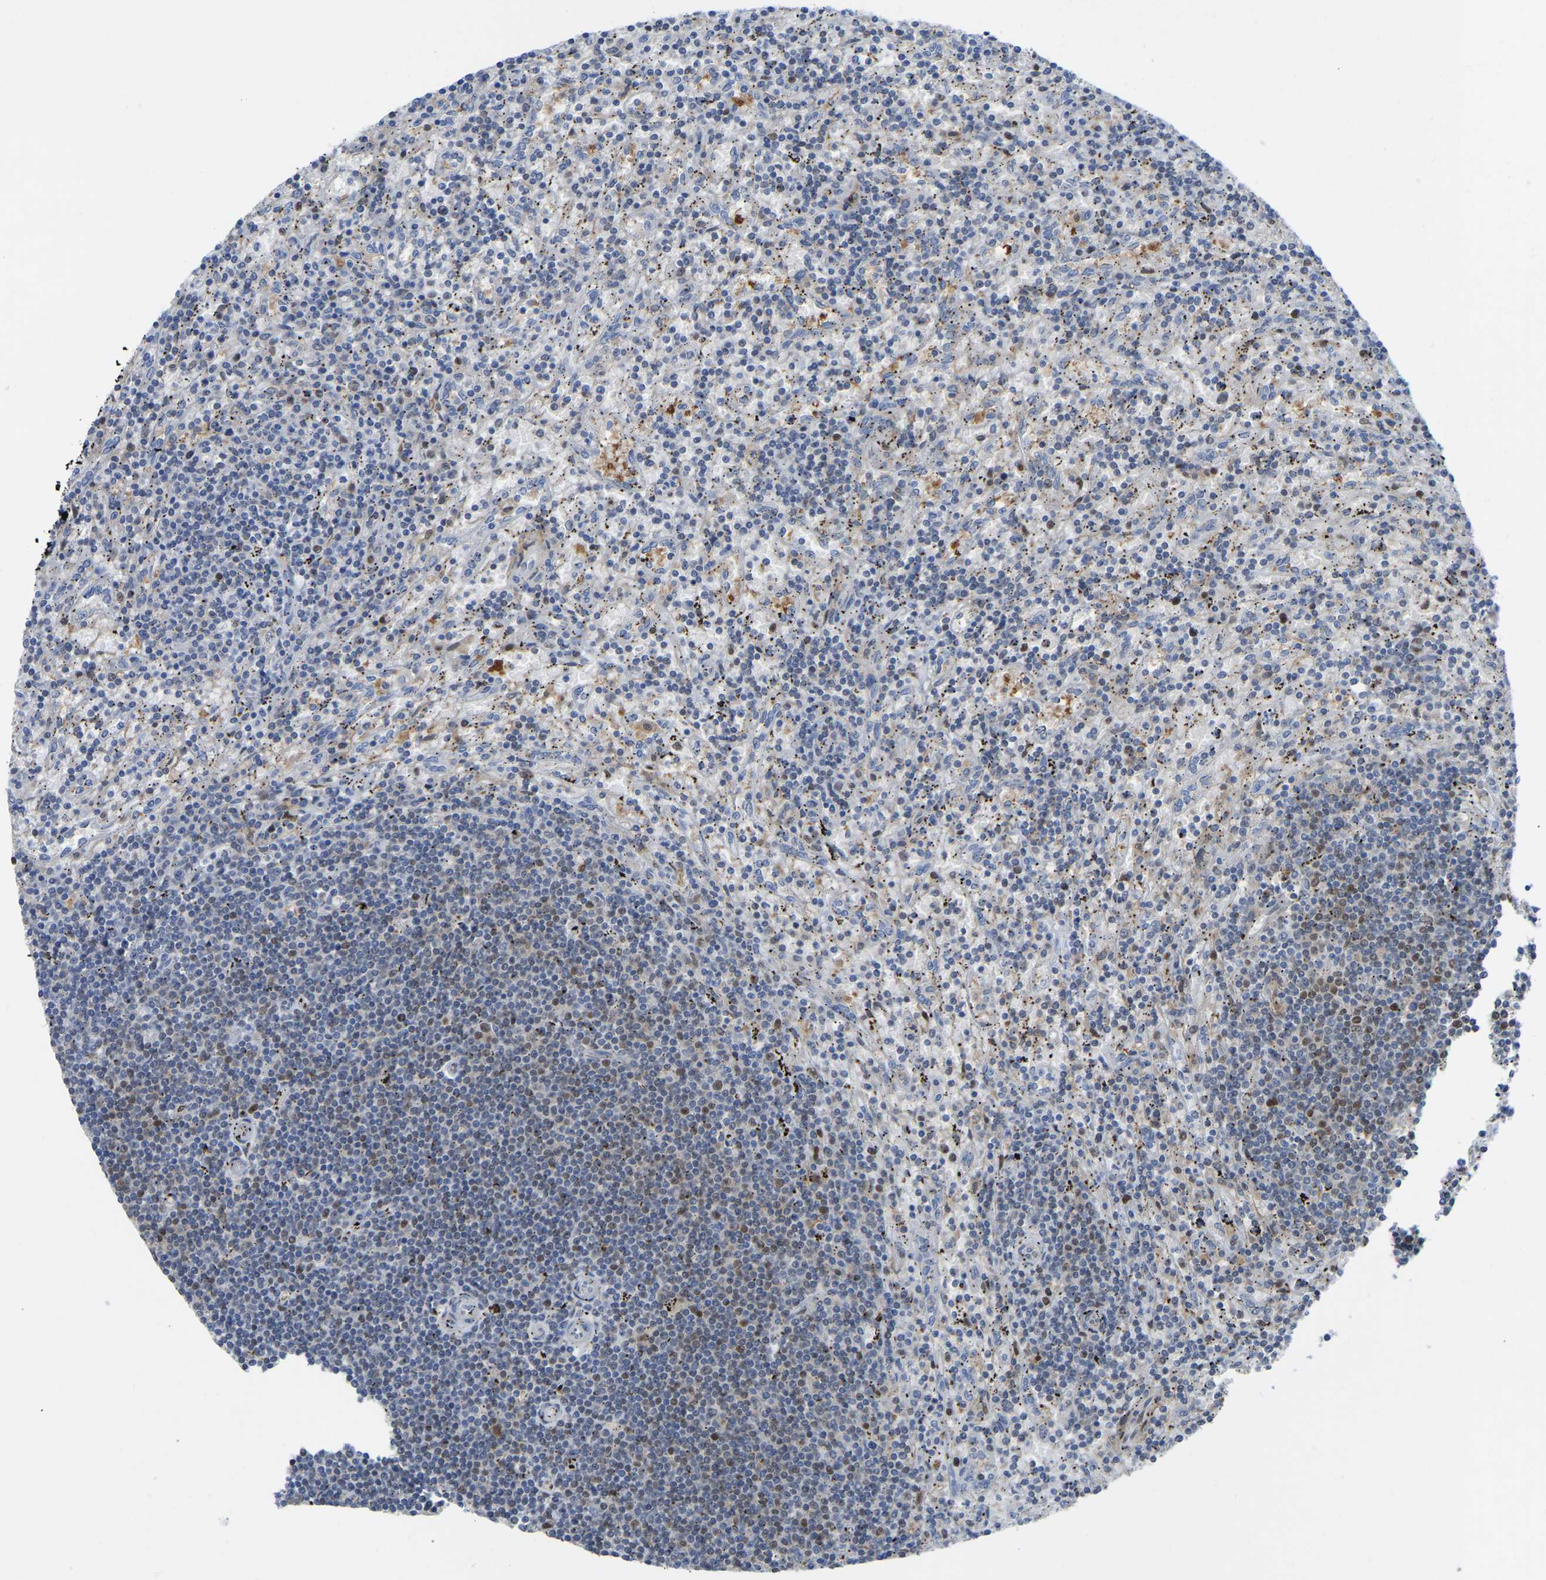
{"staining": {"intensity": "negative", "quantity": "none", "location": "none"}, "tissue": "lymphoma", "cell_type": "Tumor cells", "image_type": "cancer", "snomed": [{"axis": "morphology", "description": "Malignant lymphoma, non-Hodgkin's type, Low grade"}, {"axis": "topography", "description": "Spleen"}], "caption": "Immunohistochemistry histopathology image of neoplastic tissue: human lymphoma stained with DAB shows no significant protein staining in tumor cells. (Stains: DAB (3,3'-diaminobenzidine) immunohistochemistry (IHC) with hematoxylin counter stain, Microscopy: brightfield microscopy at high magnification).", "gene": "KLRG2", "patient": {"sex": "male", "age": 76}}